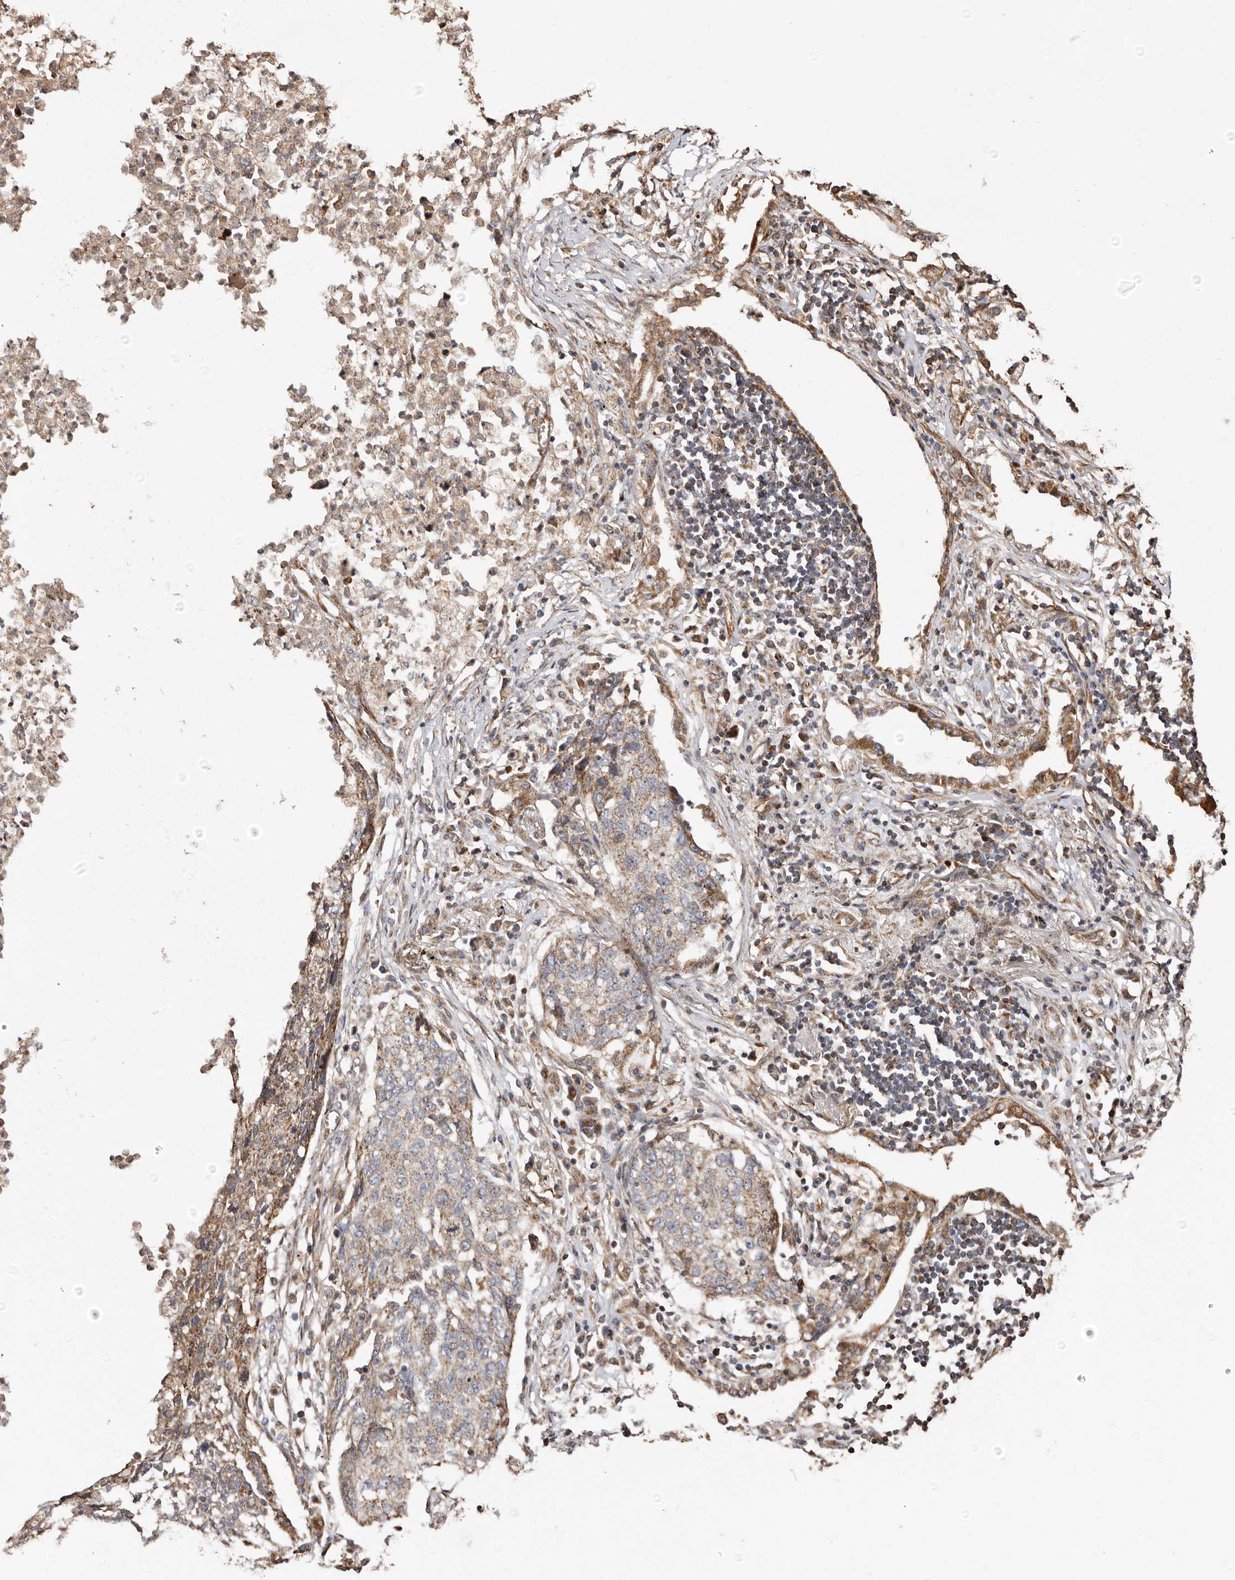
{"staining": {"intensity": "moderate", "quantity": "25%-75%", "location": "cytoplasmic/membranous"}, "tissue": "lung cancer", "cell_type": "Tumor cells", "image_type": "cancer", "snomed": [{"axis": "morphology", "description": "Squamous cell carcinoma, NOS"}, {"axis": "topography", "description": "Lung"}], "caption": "A medium amount of moderate cytoplasmic/membranous positivity is appreciated in approximately 25%-75% of tumor cells in lung cancer tissue.", "gene": "MACC1", "patient": {"sex": "female", "age": 63}}